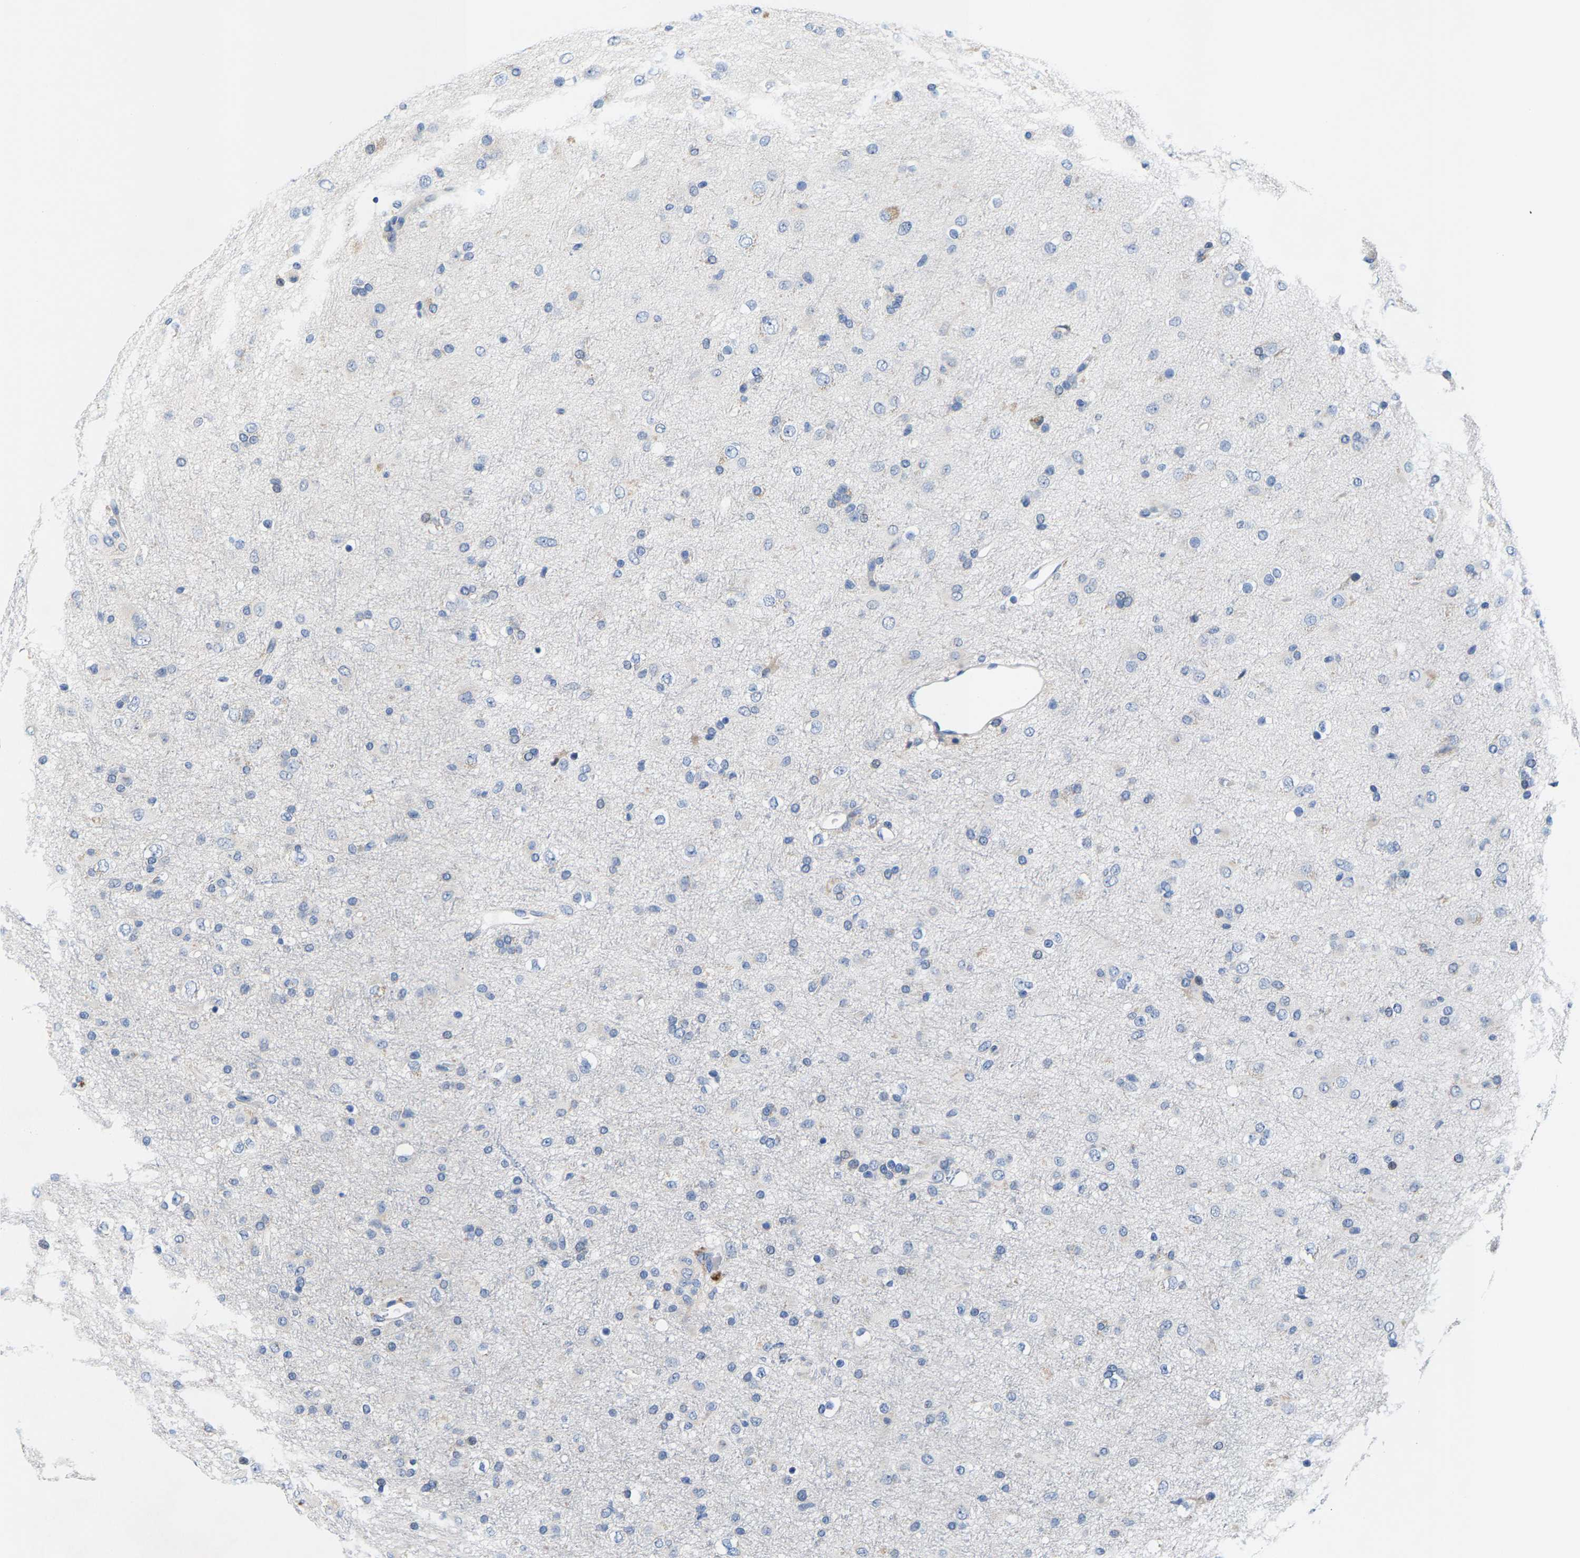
{"staining": {"intensity": "negative", "quantity": "none", "location": "none"}, "tissue": "glioma", "cell_type": "Tumor cells", "image_type": "cancer", "snomed": [{"axis": "morphology", "description": "Glioma, malignant, Low grade"}, {"axis": "topography", "description": "Brain"}], "caption": "This is an immunohistochemistry (IHC) photomicrograph of human malignant low-grade glioma. There is no positivity in tumor cells.", "gene": "KLHL1", "patient": {"sex": "male", "age": 65}}